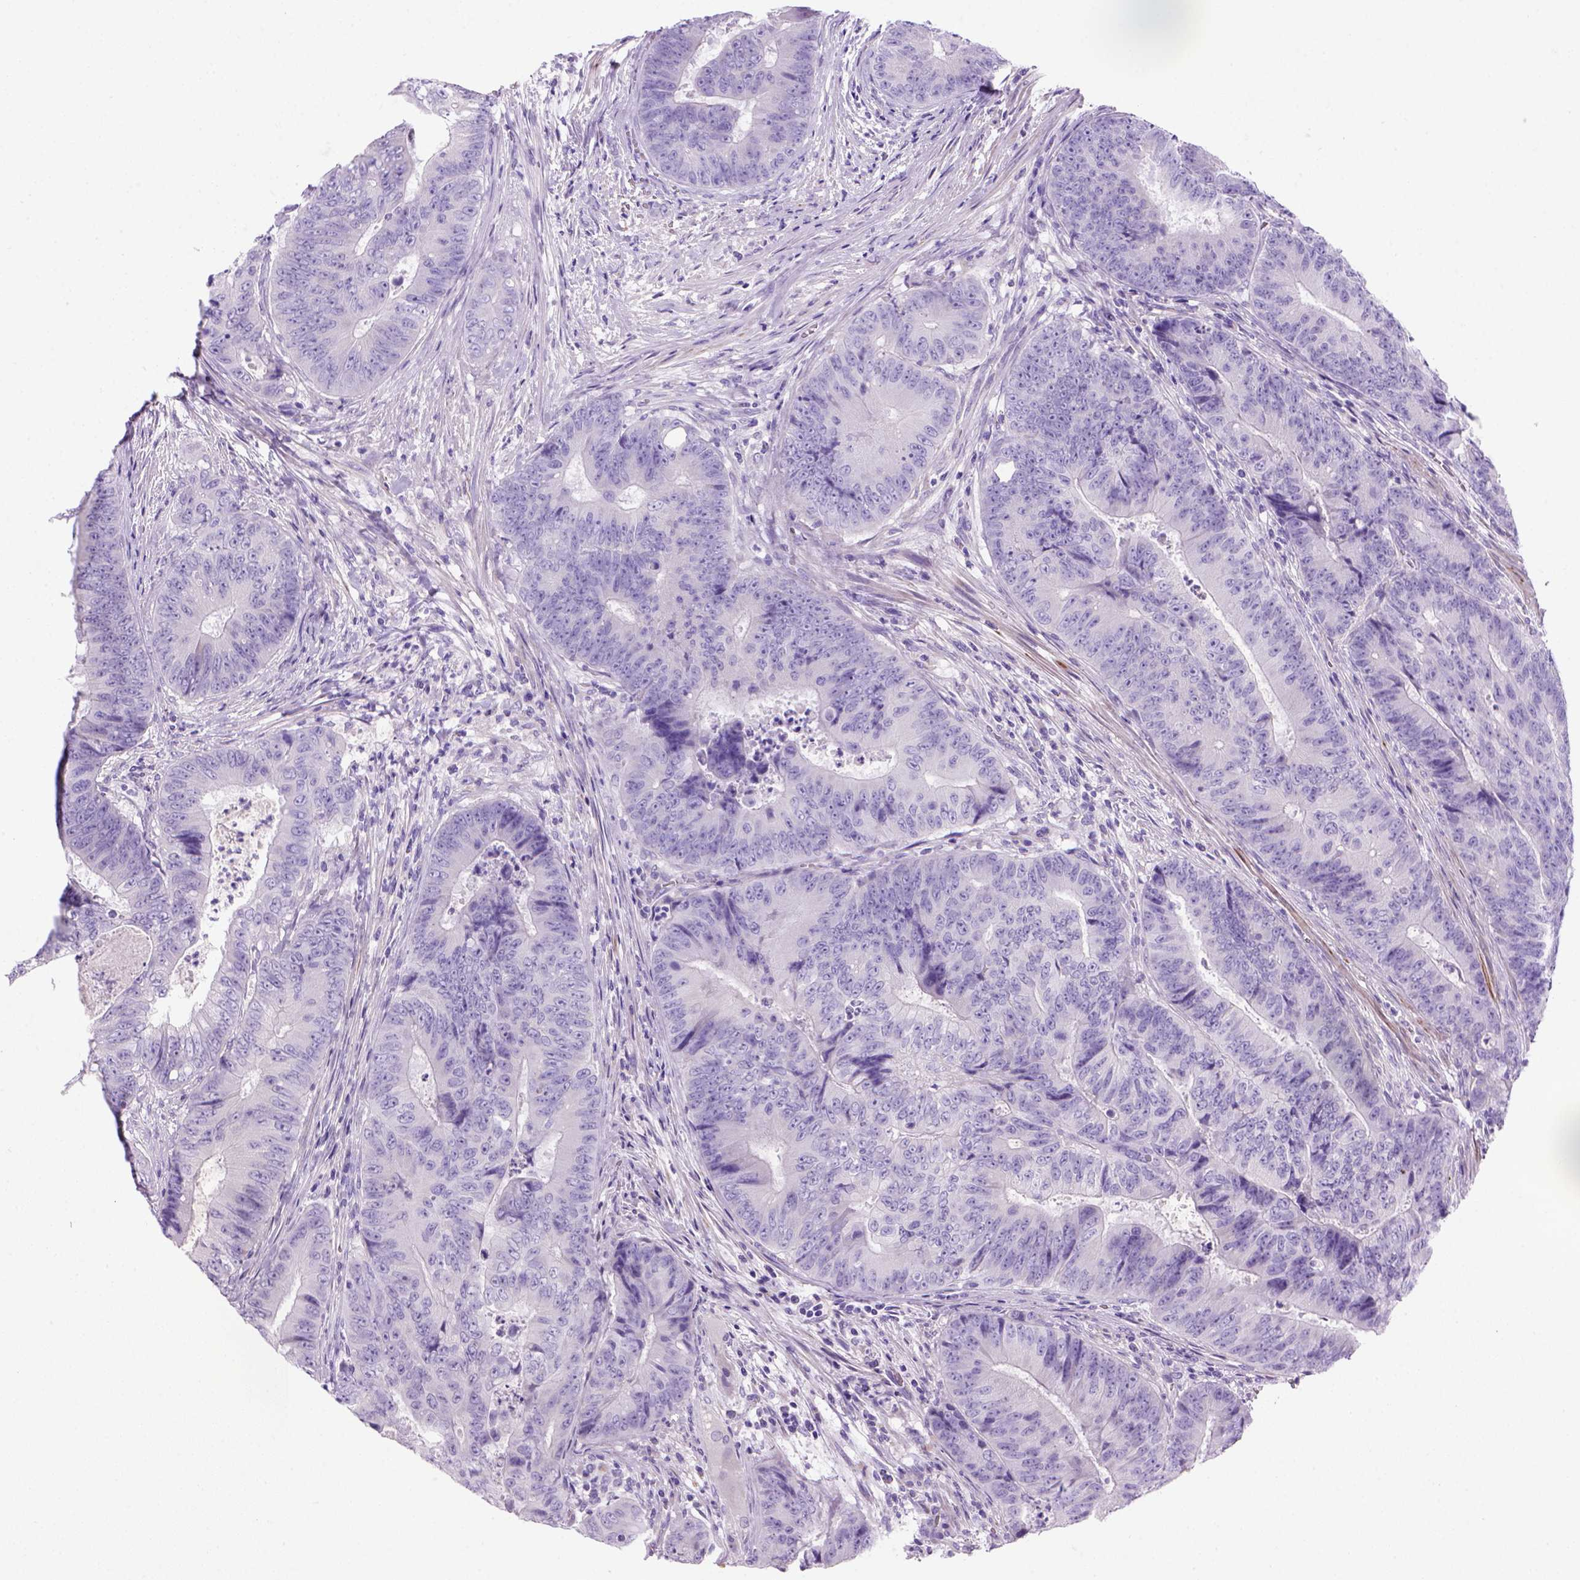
{"staining": {"intensity": "negative", "quantity": "none", "location": "none"}, "tissue": "colorectal cancer", "cell_type": "Tumor cells", "image_type": "cancer", "snomed": [{"axis": "morphology", "description": "Adenocarcinoma, NOS"}, {"axis": "topography", "description": "Colon"}], "caption": "Immunohistochemical staining of human adenocarcinoma (colorectal) demonstrates no significant positivity in tumor cells. (Brightfield microscopy of DAB (3,3'-diaminobenzidine) immunohistochemistry (IHC) at high magnification).", "gene": "ARHGEF33", "patient": {"sex": "female", "age": 48}}